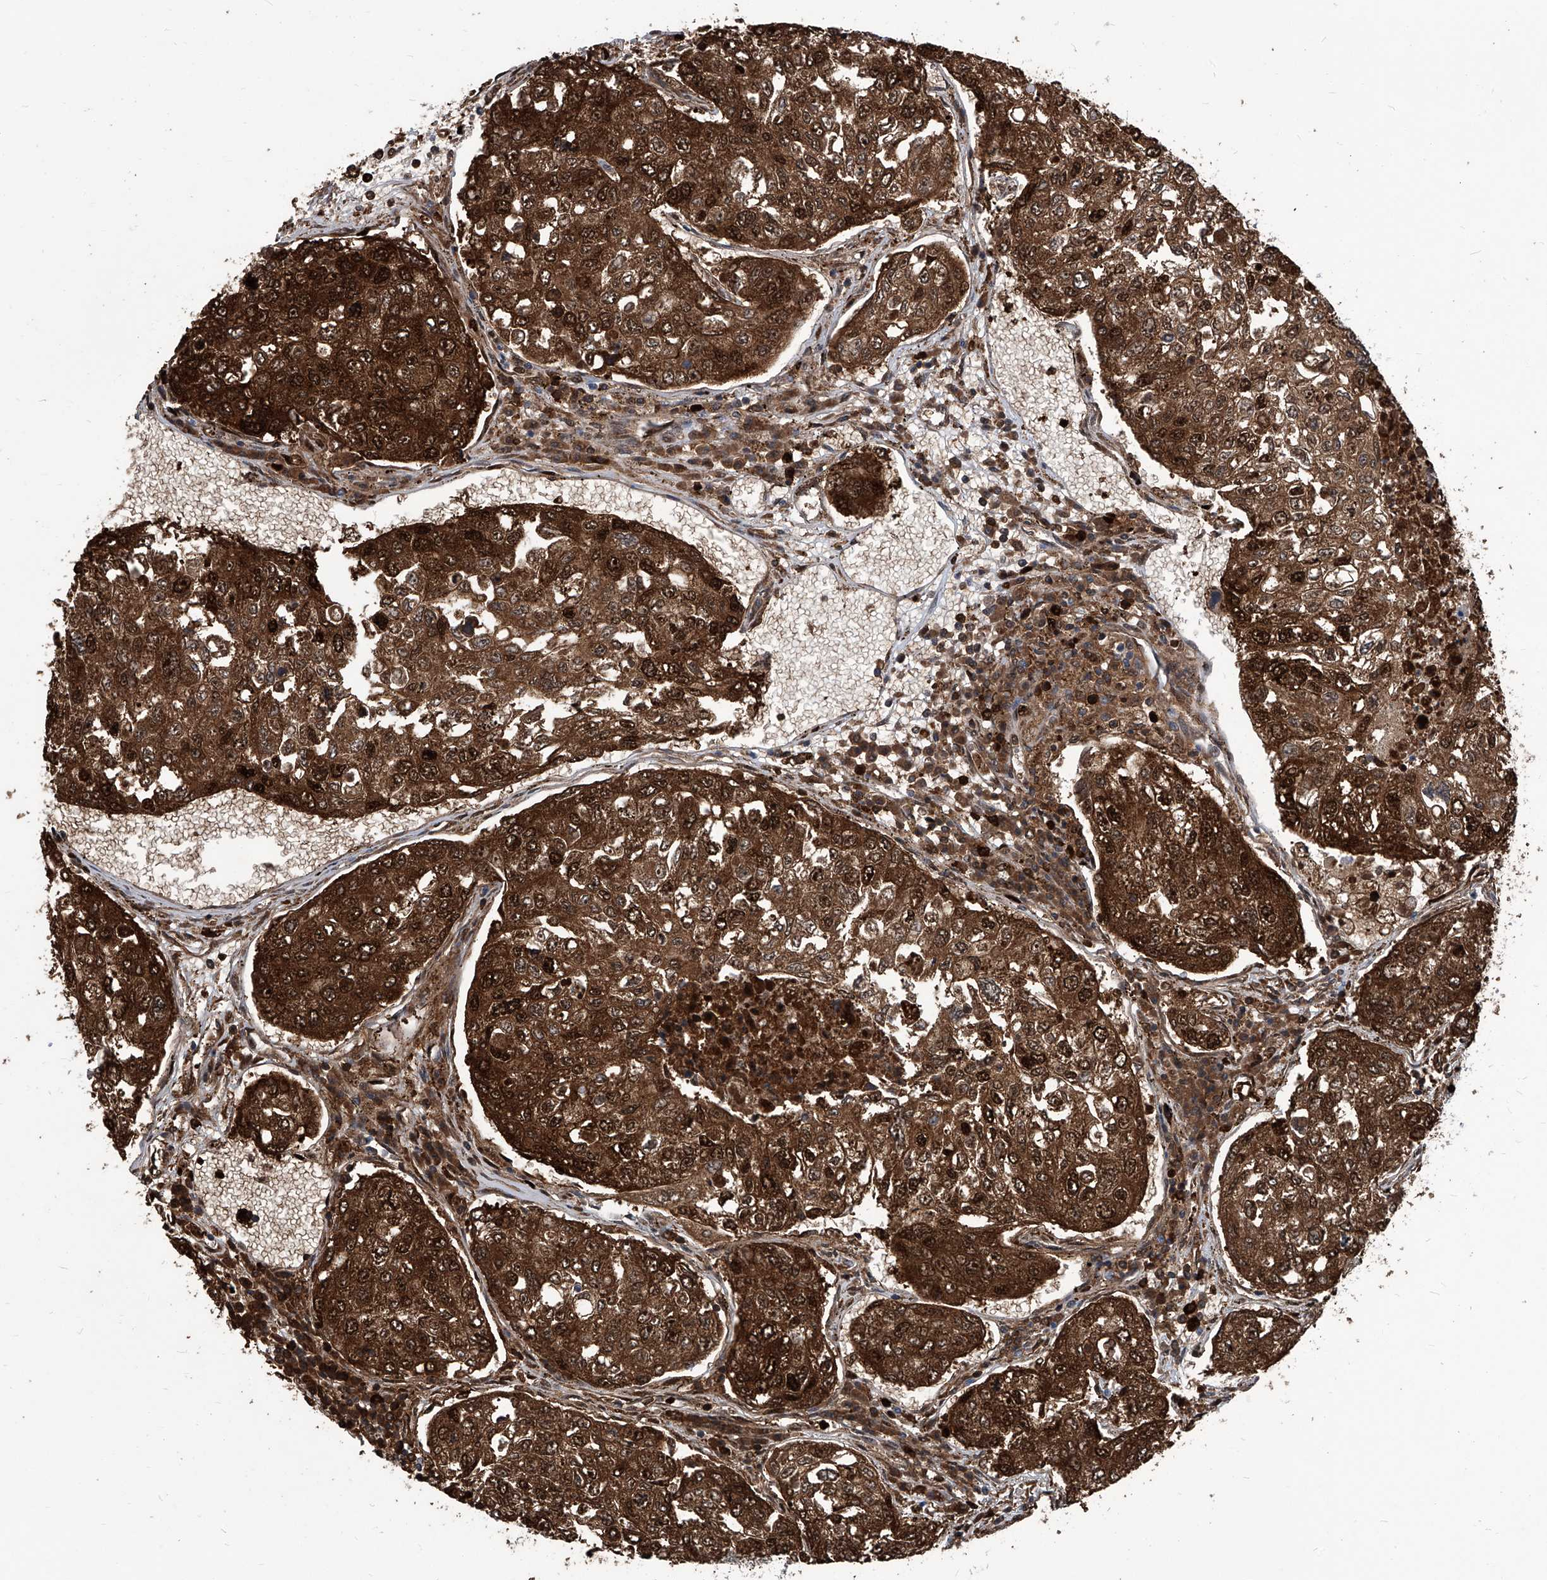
{"staining": {"intensity": "strong", "quantity": ">75%", "location": "cytoplasmic/membranous,nuclear"}, "tissue": "urothelial cancer", "cell_type": "Tumor cells", "image_type": "cancer", "snomed": [{"axis": "morphology", "description": "Urothelial carcinoma, High grade"}, {"axis": "topography", "description": "Lymph node"}, {"axis": "topography", "description": "Urinary bladder"}], "caption": "This histopathology image displays IHC staining of human urothelial cancer, with high strong cytoplasmic/membranous and nuclear positivity in approximately >75% of tumor cells.", "gene": "PCNA", "patient": {"sex": "male", "age": 51}}